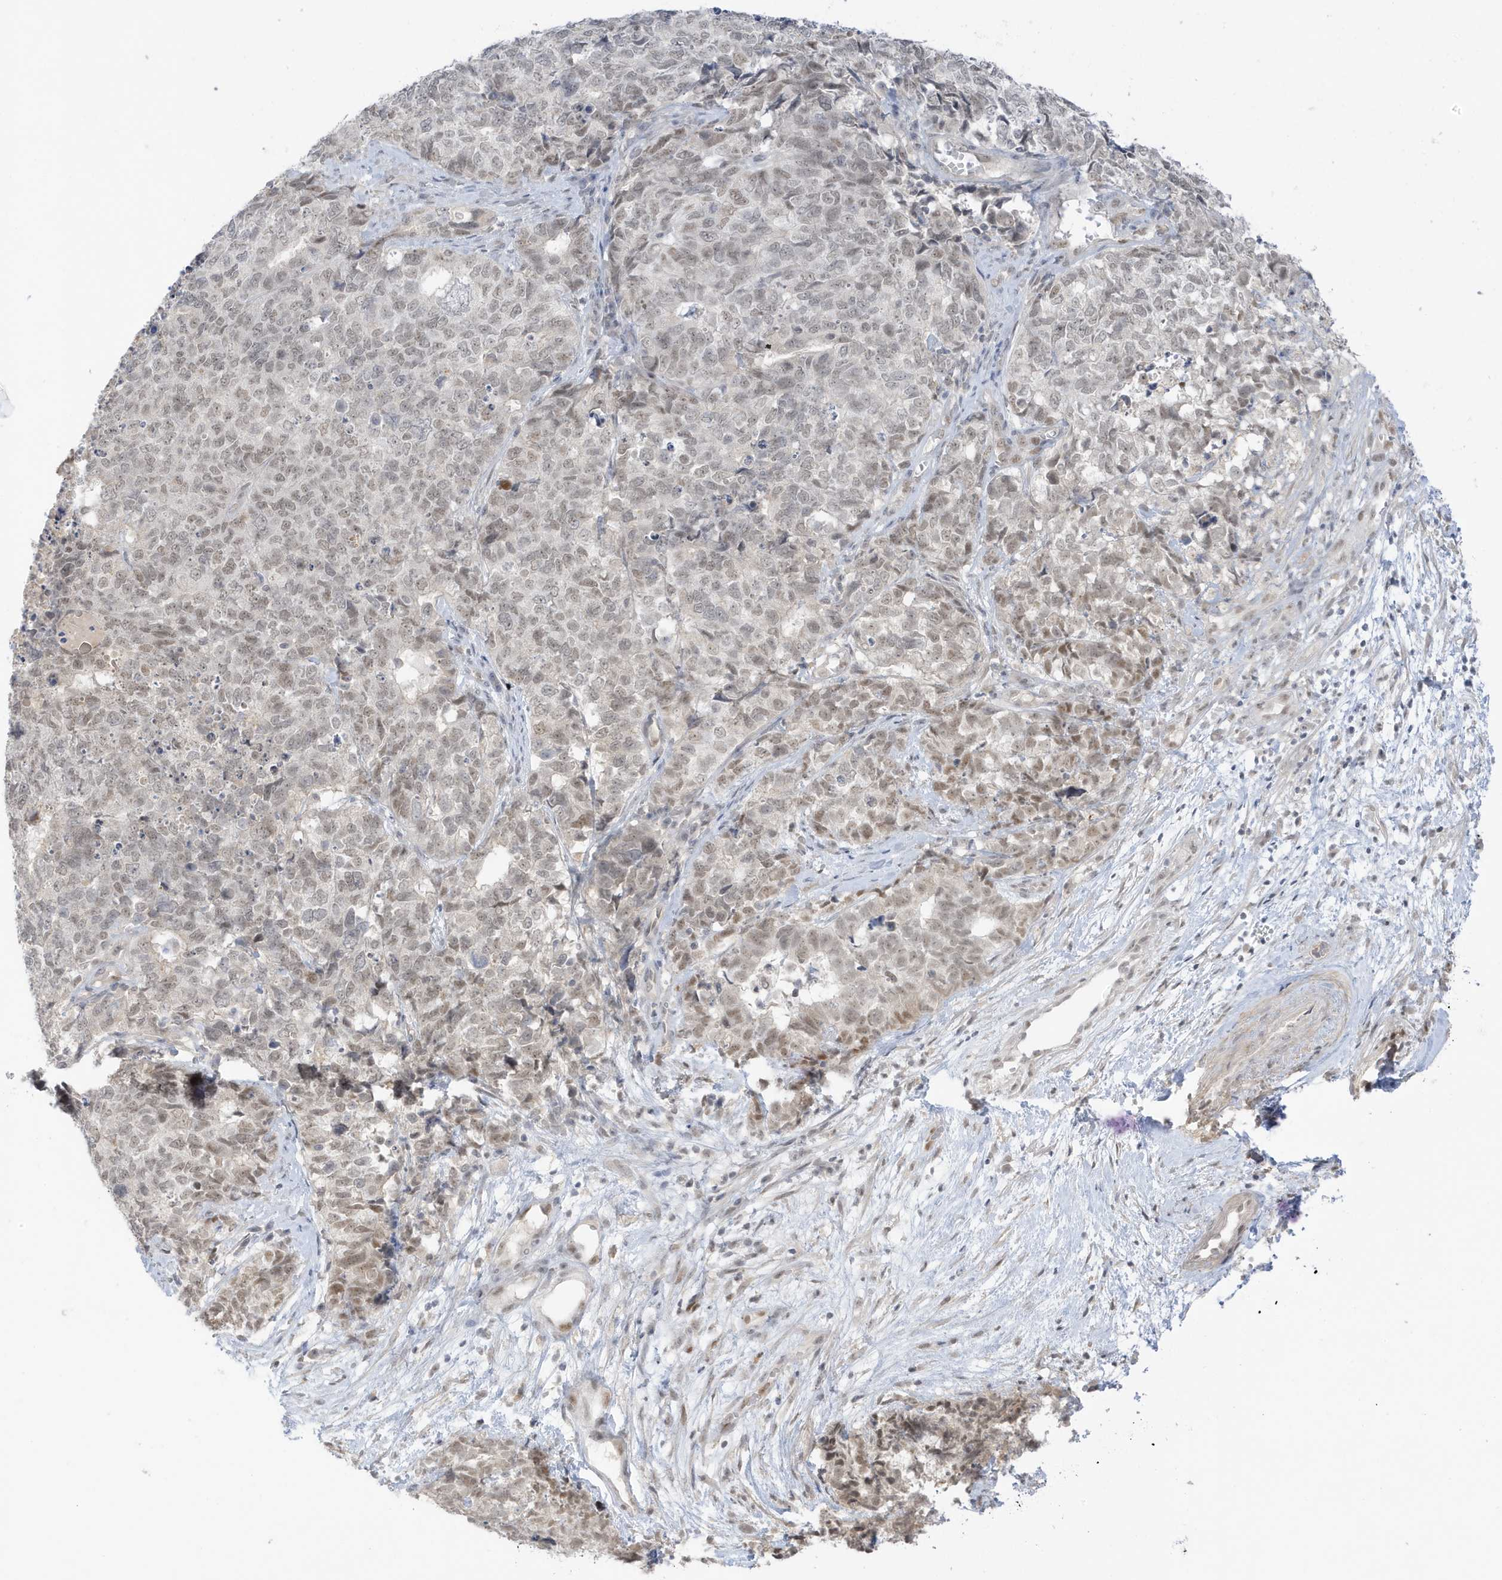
{"staining": {"intensity": "moderate", "quantity": "25%-75%", "location": "nuclear"}, "tissue": "cervical cancer", "cell_type": "Tumor cells", "image_type": "cancer", "snomed": [{"axis": "morphology", "description": "Squamous cell carcinoma, NOS"}, {"axis": "topography", "description": "Cervix"}], "caption": "Immunohistochemical staining of cervical squamous cell carcinoma displays moderate nuclear protein positivity in approximately 25%-75% of tumor cells.", "gene": "MSL3", "patient": {"sex": "female", "age": 63}}